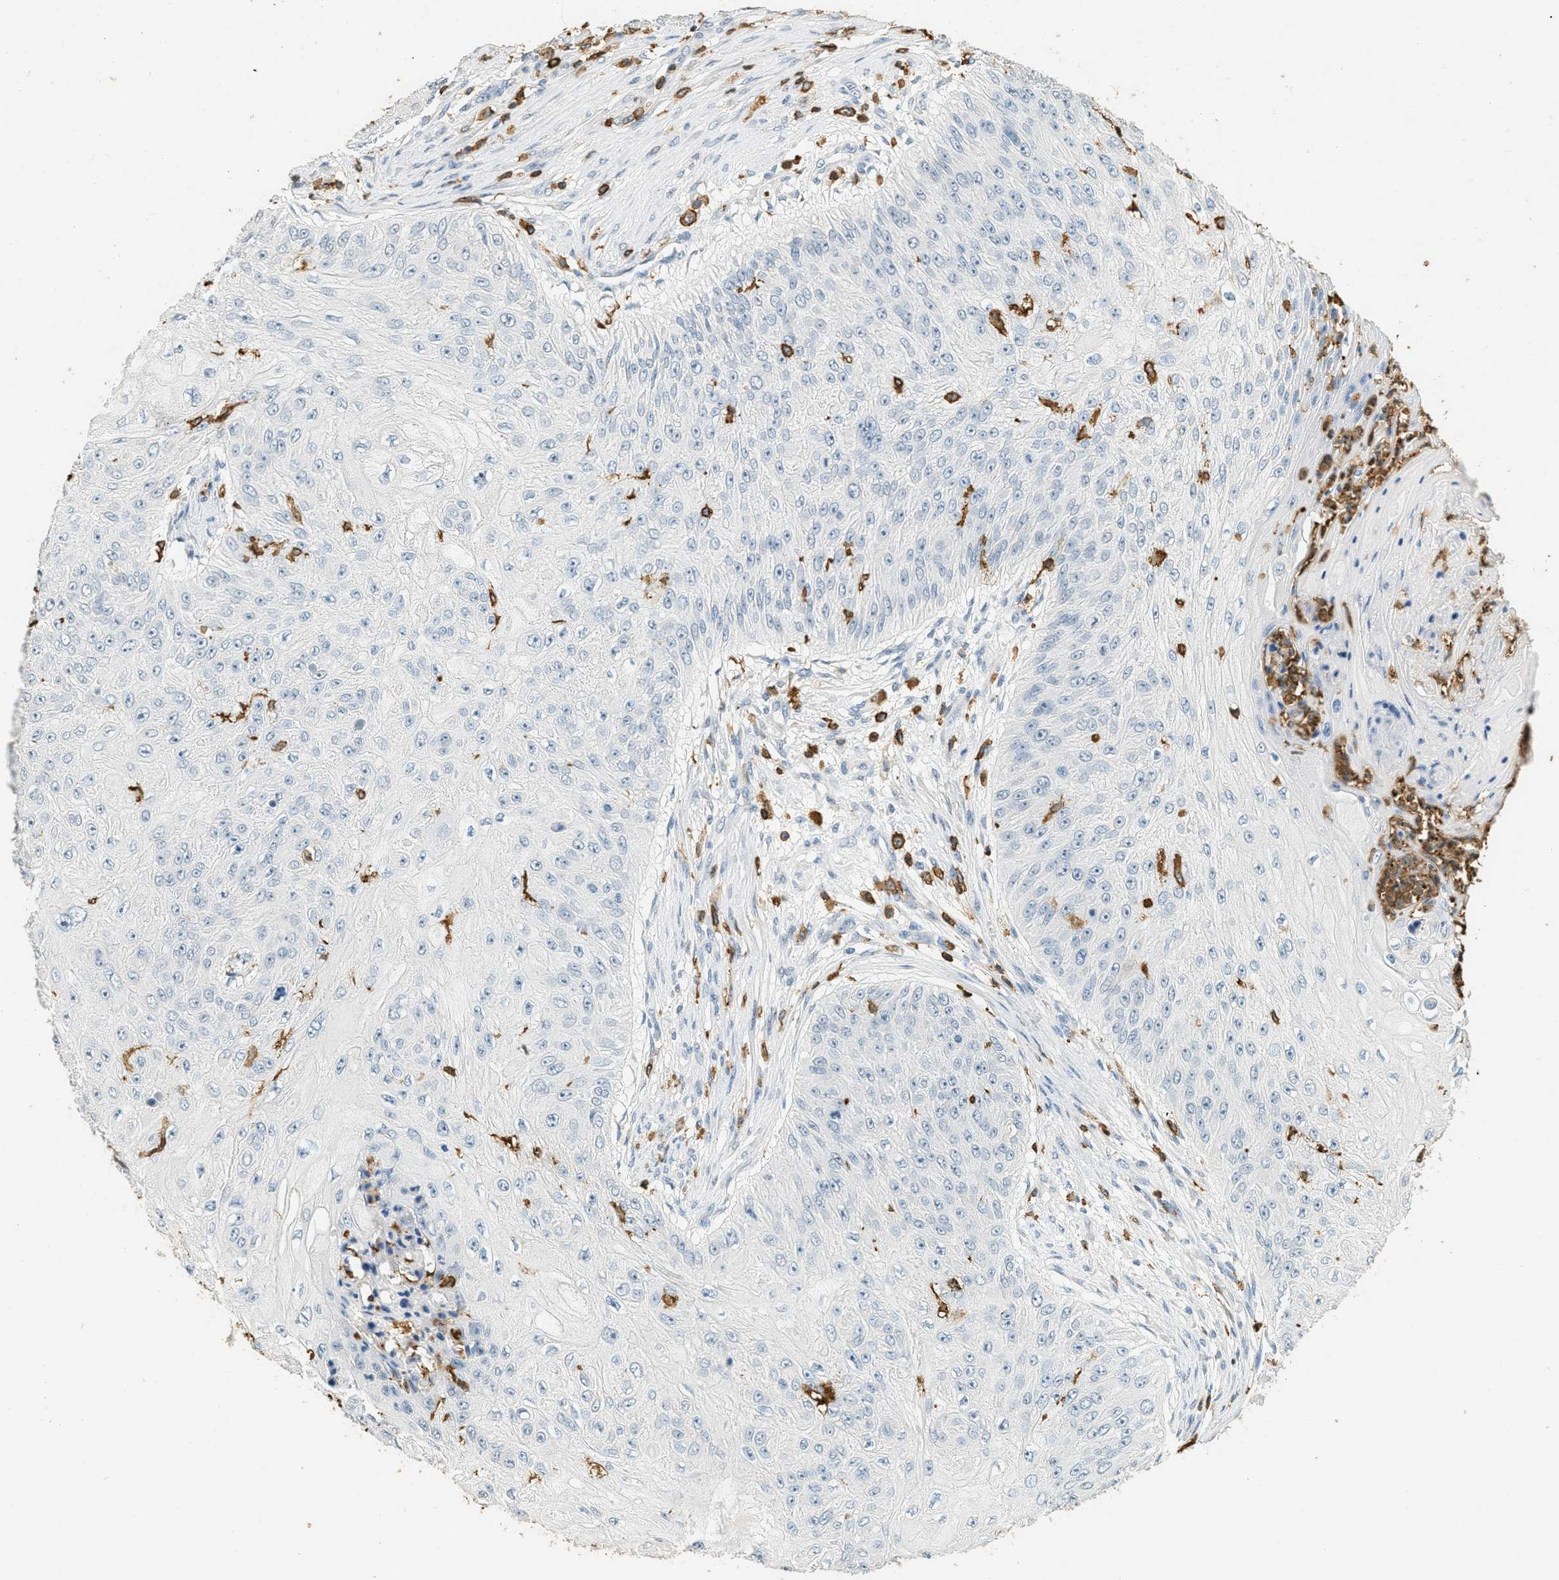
{"staining": {"intensity": "negative", "quantity": "none", "location": "none"}, "tissue": "skin cancer", "cell_type": "Tumor cells", "image_type": "cancer", "snomed": [{"axis": "morphology", "description": "Squamous cell carcinoma, NOS"}, {"axis": "topography", "description": "Skin"}], "caption": "This image is of skin squamous cell carcinoma stained with immunohistochemistry to label a protein in brown with the nuclei are counter-stained blue. There is no expression in tumor cells.", "gene": "LSP1", "patient": {"sex": "female", "age": 80}}